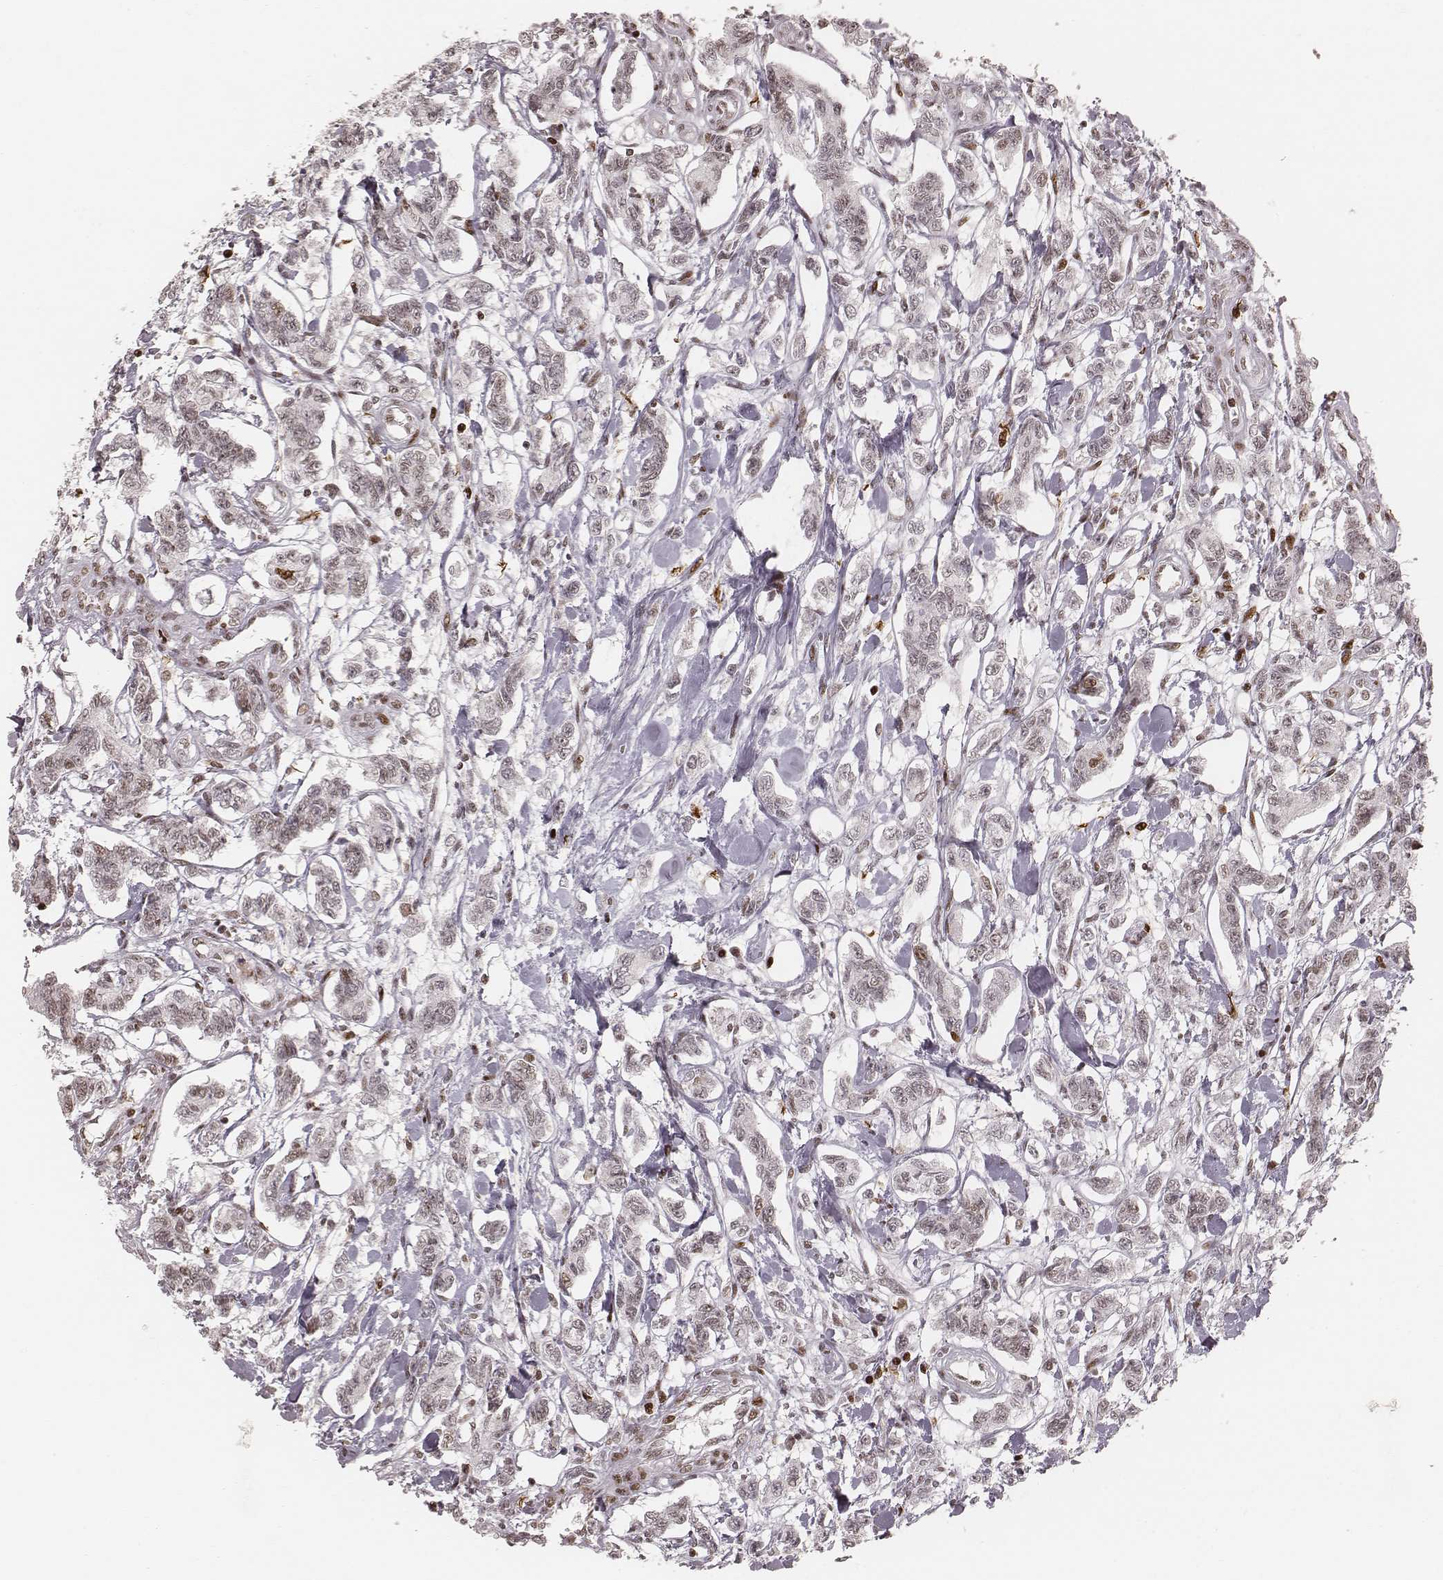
{"staining": {"intensity": "weak", "quantity": ">75%", "location": "nuclear"}, "tissue": "carcinoid", "cell_type": "Tumor cells", "image_type": "cancer", "snomed": [{"axis": "morphology", "description": "Carcinoid, malignant, NOS"}, {"axis": "topography", "description": "Kidney"}], "caption": "Carcinoid was stained to show a protein in brown. There is low levels of weak nuclear staining in approximately >75% of tumor cells.", "gene": "HNRNPC", "patient": {"sex": "female", "age": 41}}